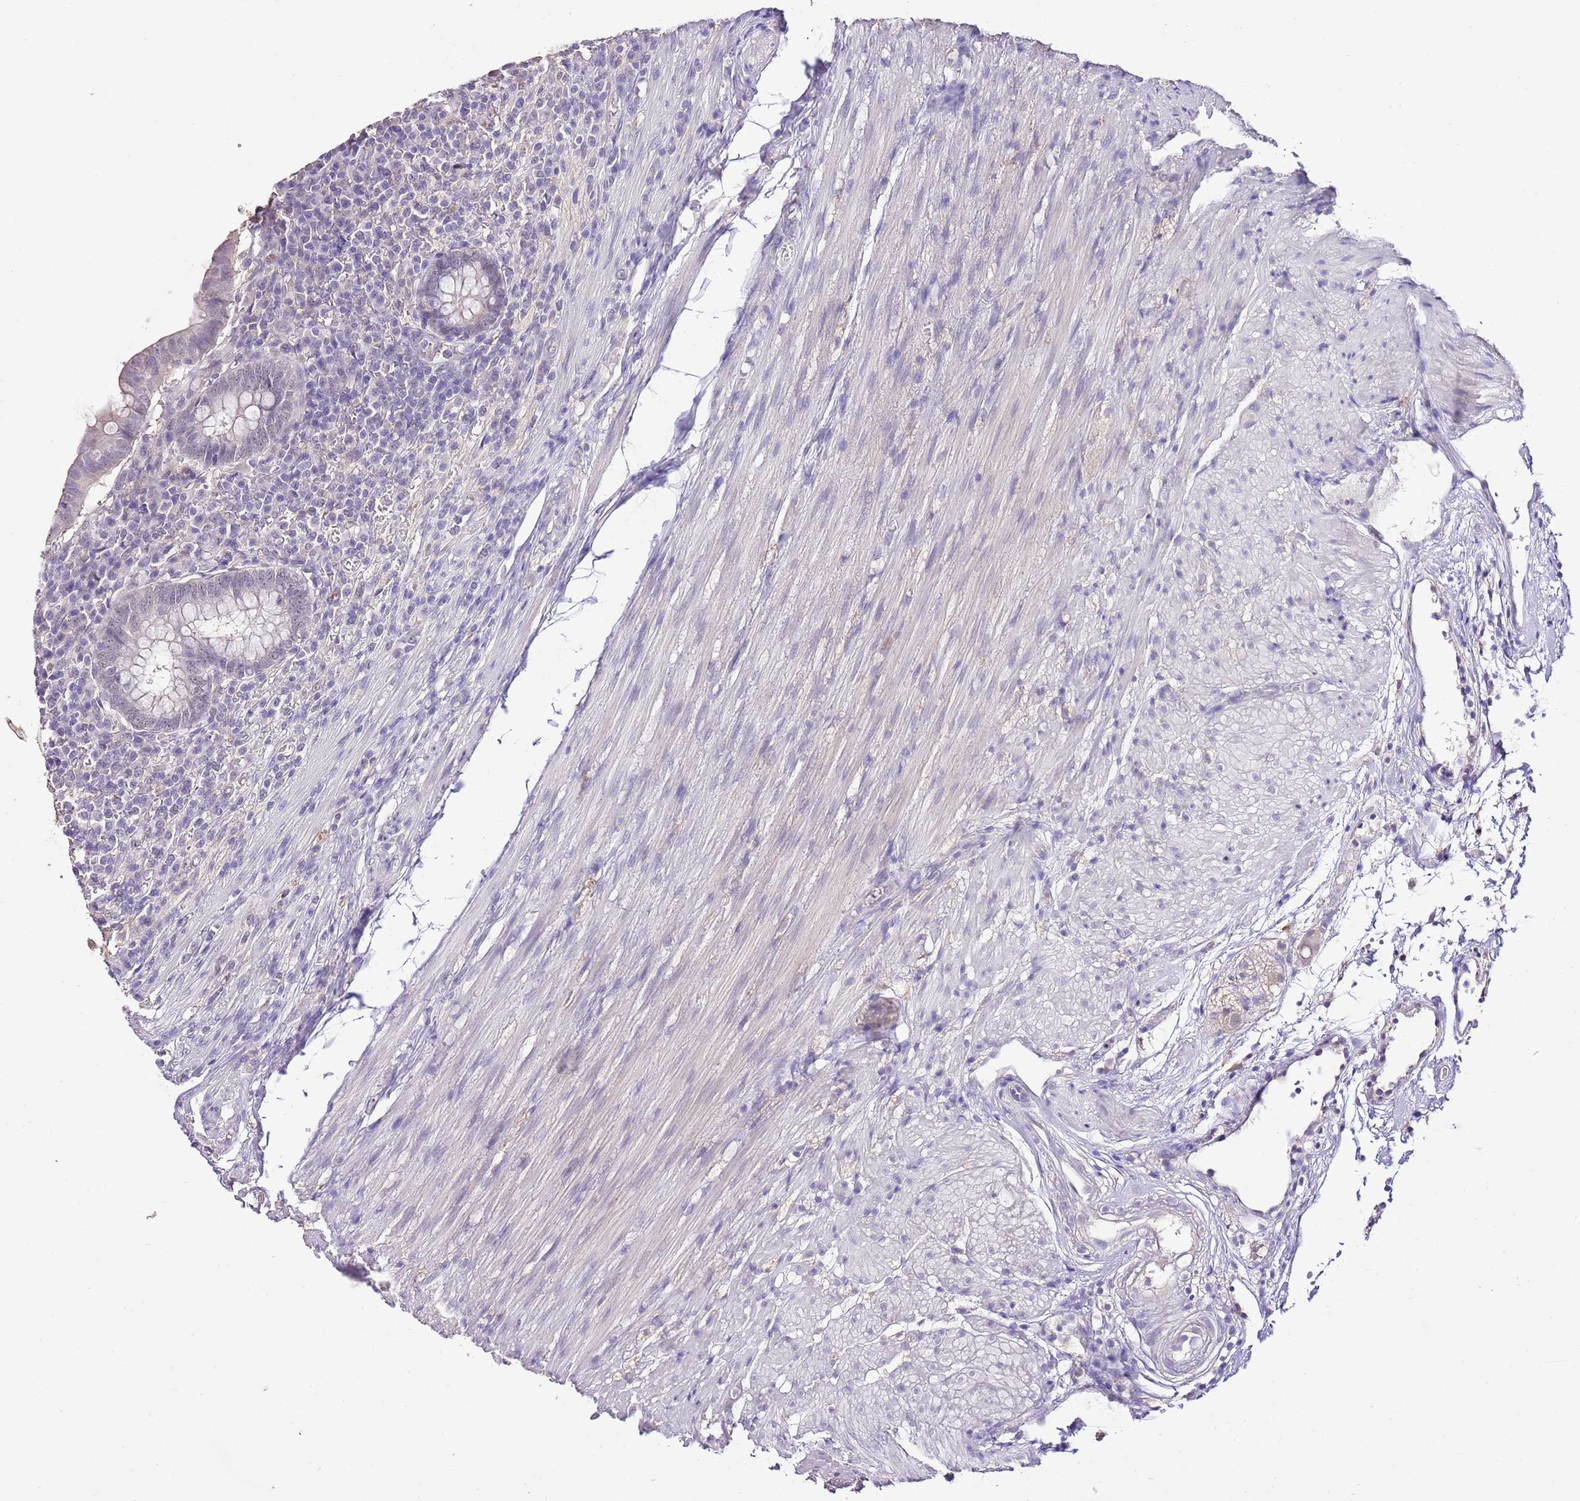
{"staining": {"intensity": "negative", "quantity": "none", "location": "none"}, "tissue": "appendix", "cell_type": "Glandular cells", "image_type": "normal", "snomed": [{"axis": "morphology", "description": "Normal tissue, NOS"}, {"axis": "topography", "description": "Appendix"}], "caption": "Appendix stained for a protein using immunohistochemistry exhibits no expression glandular cells.", "gene": "IZUMO4", "patient": {"sex": "male", "age": 83}}